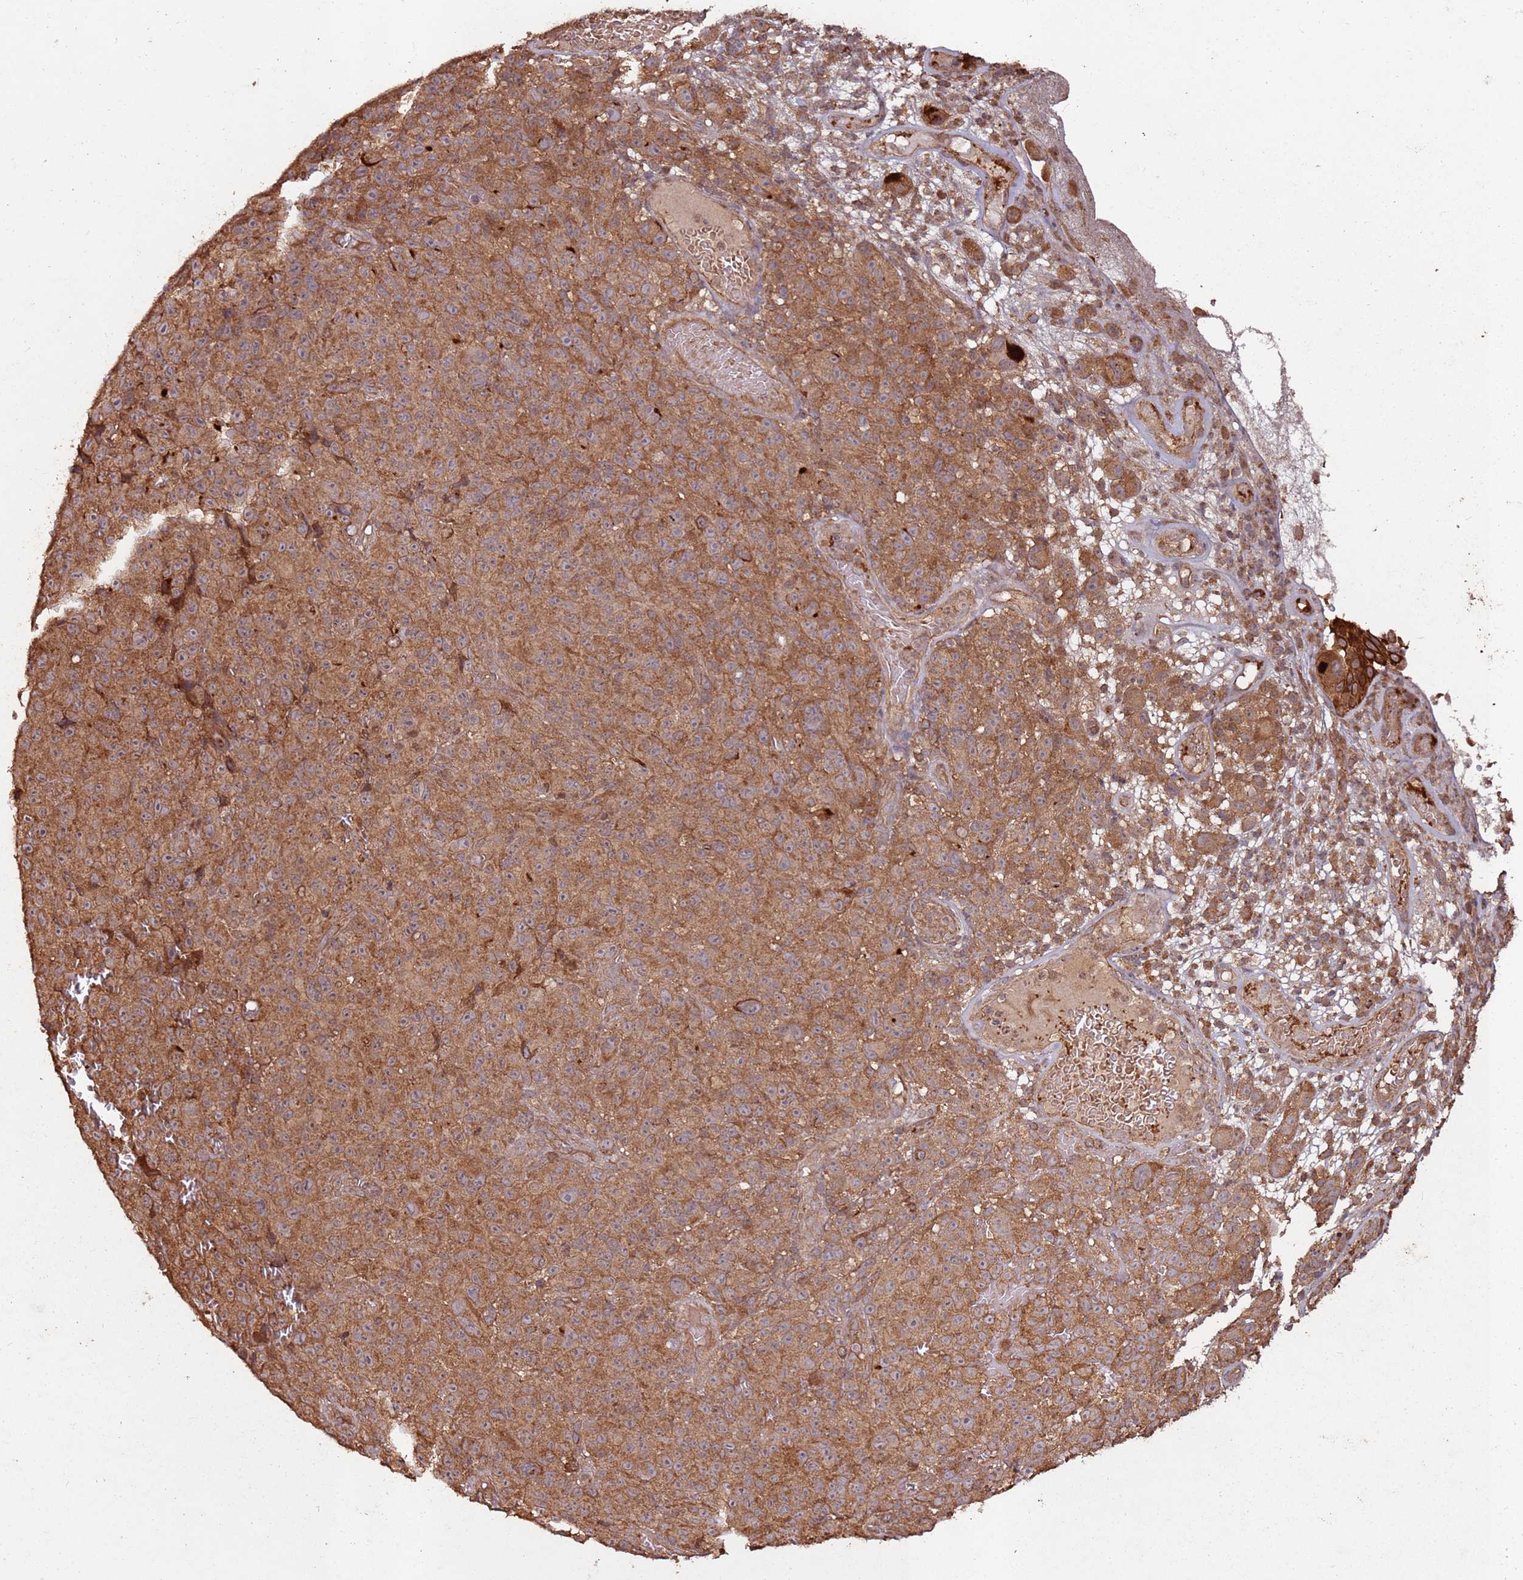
{"staining": {"intensity": "moderate", "quantity": ">75%", "location": "cytoplasmic/membranous"}, "tissue": "melanoma", "cell_type": "Tumor cells", "image_type": "cancer", "snomed": [{"axis": "morphology", "description": "Malignant melanoma, NOS"}, {"axis": "topography", "description": "Skin"}], "caption": "Malignant melanoma stained for a protein (brown) exhibits moderate cytoplasmic/membranous positive expression in approximately >75% of tumor cells.", "gene": "FAM186A", "patient": {"sex": "female", "age": 82}}